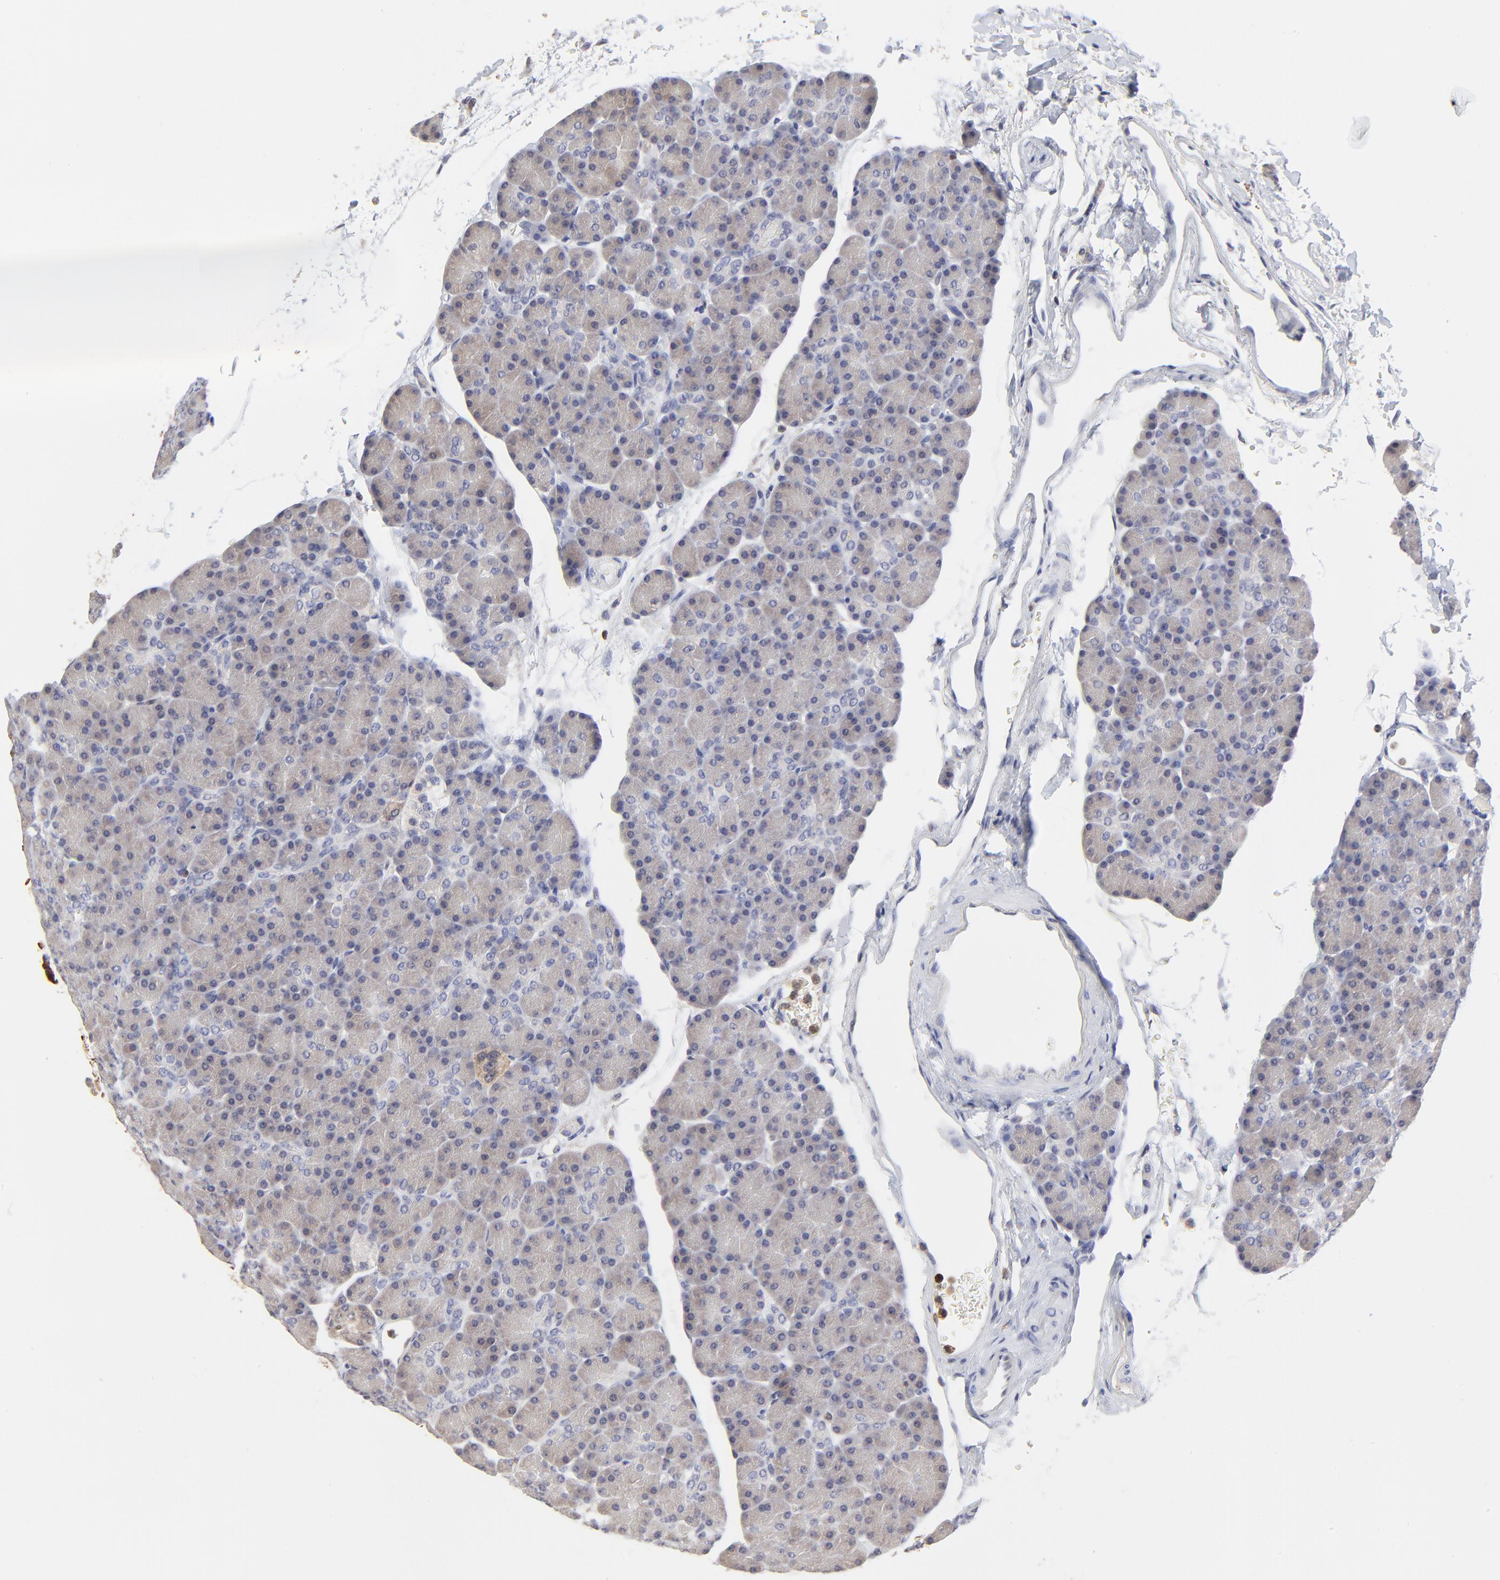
{"staining": {"intensity": "weak", "quantity": ">75%", "location": "cytoplasmic/membranous"}, "tissue": "pancreas", "cell_type": "Exocrine glandular cells", "image_type": "normal", "snomed": [{"axis": "morphology", "description": "Normal tissue, NOS"}, {"axis": "topography", "description": "Pancreas"}], "caption": "Exocrine glandular cells show low levels of weak cytoplasmic/membranous staining in approximately >75% of cells in normal pancreas.", "gene": "CASP3", "patient": {"sex": "female", "age": 43}}